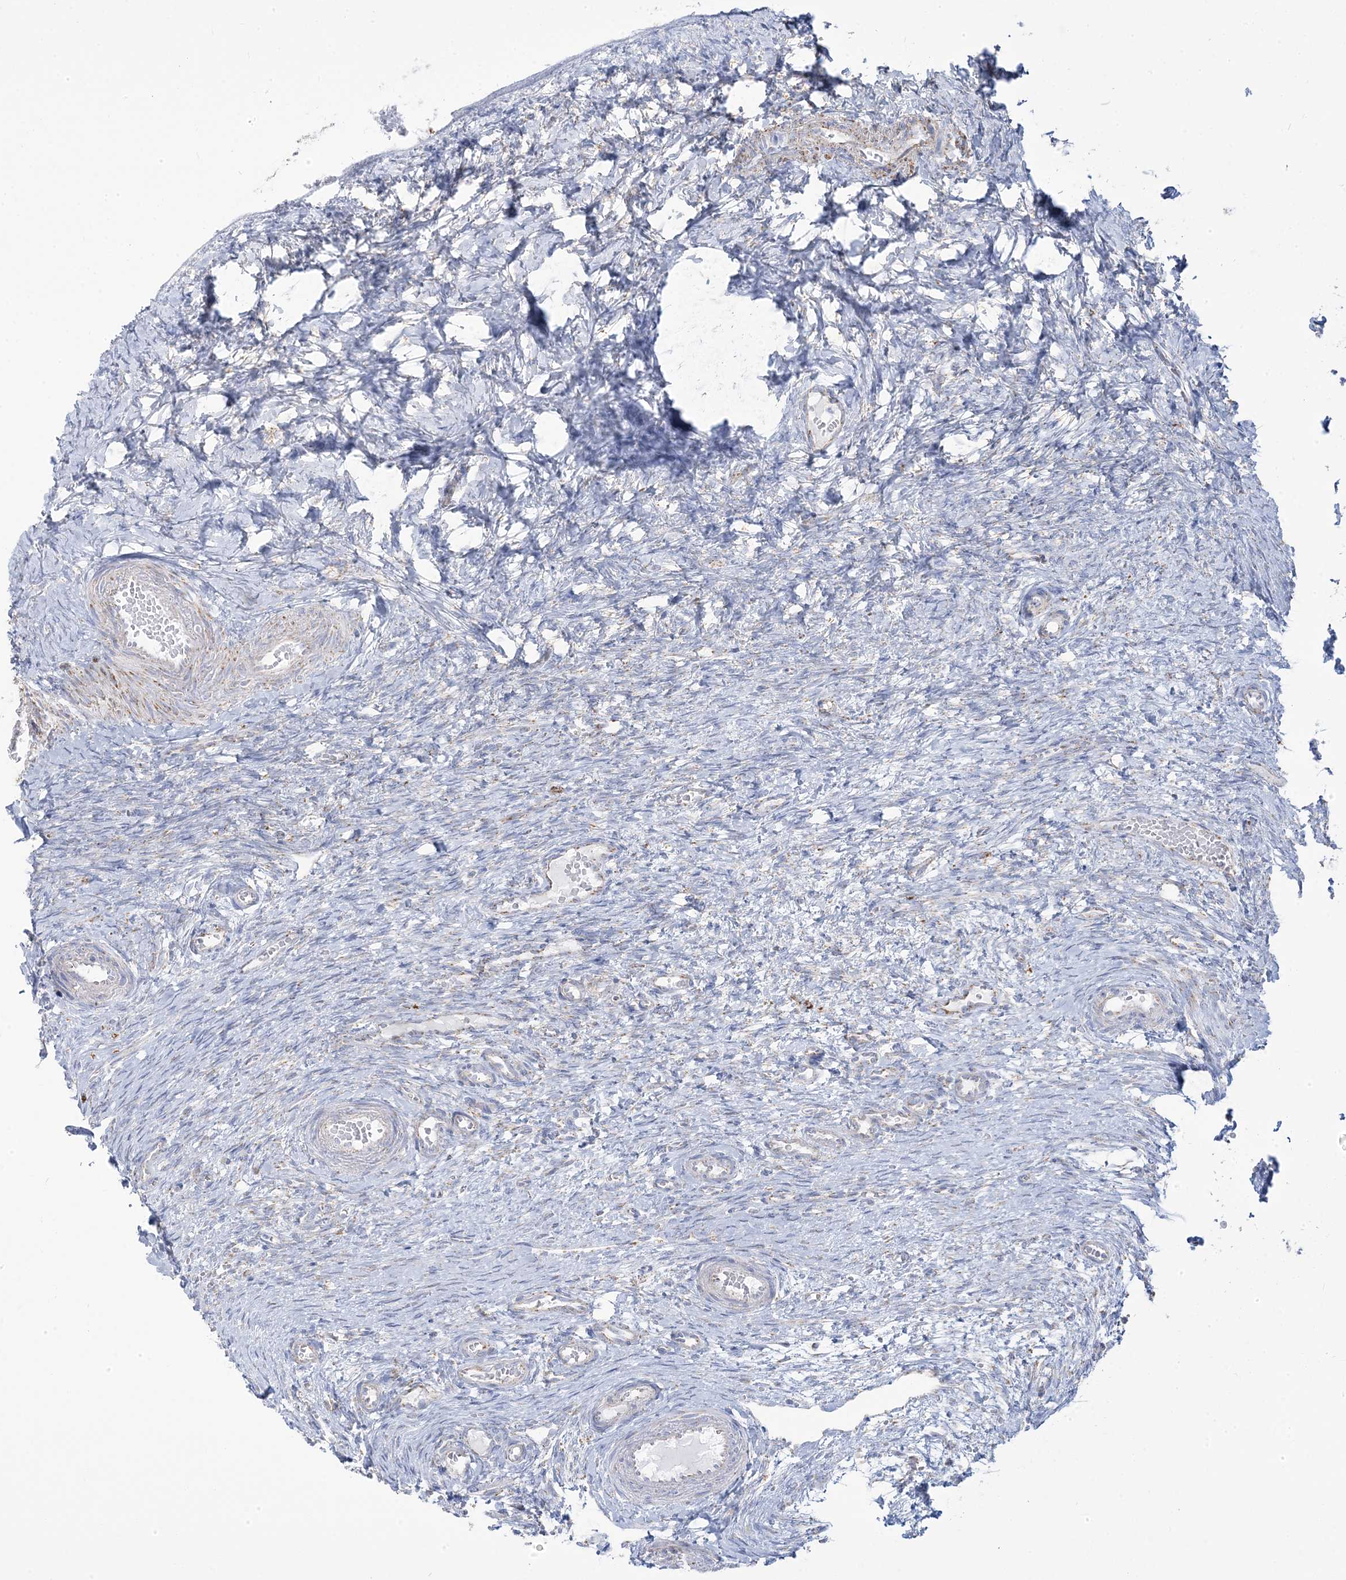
{"staining": {"intensity": "negative", "quantity": "none", "location": "none"}, "tissue": "ovary", "cell_type": "Ovarian stroma cells", "image_type": "normal", "snomed": [{"axis": "morphology", "description": "Adenocarcinoma, NOS"}, {"axis": "topography", "description": "Endometrium"}], "caption": "An immunohistochemistry (IHC) micrograph of benign ovary is shown. There is no staining in ovarian stroma cells of ovary.", "gene": "PCCB", "patient": {"sex": "female", "age": 32}}